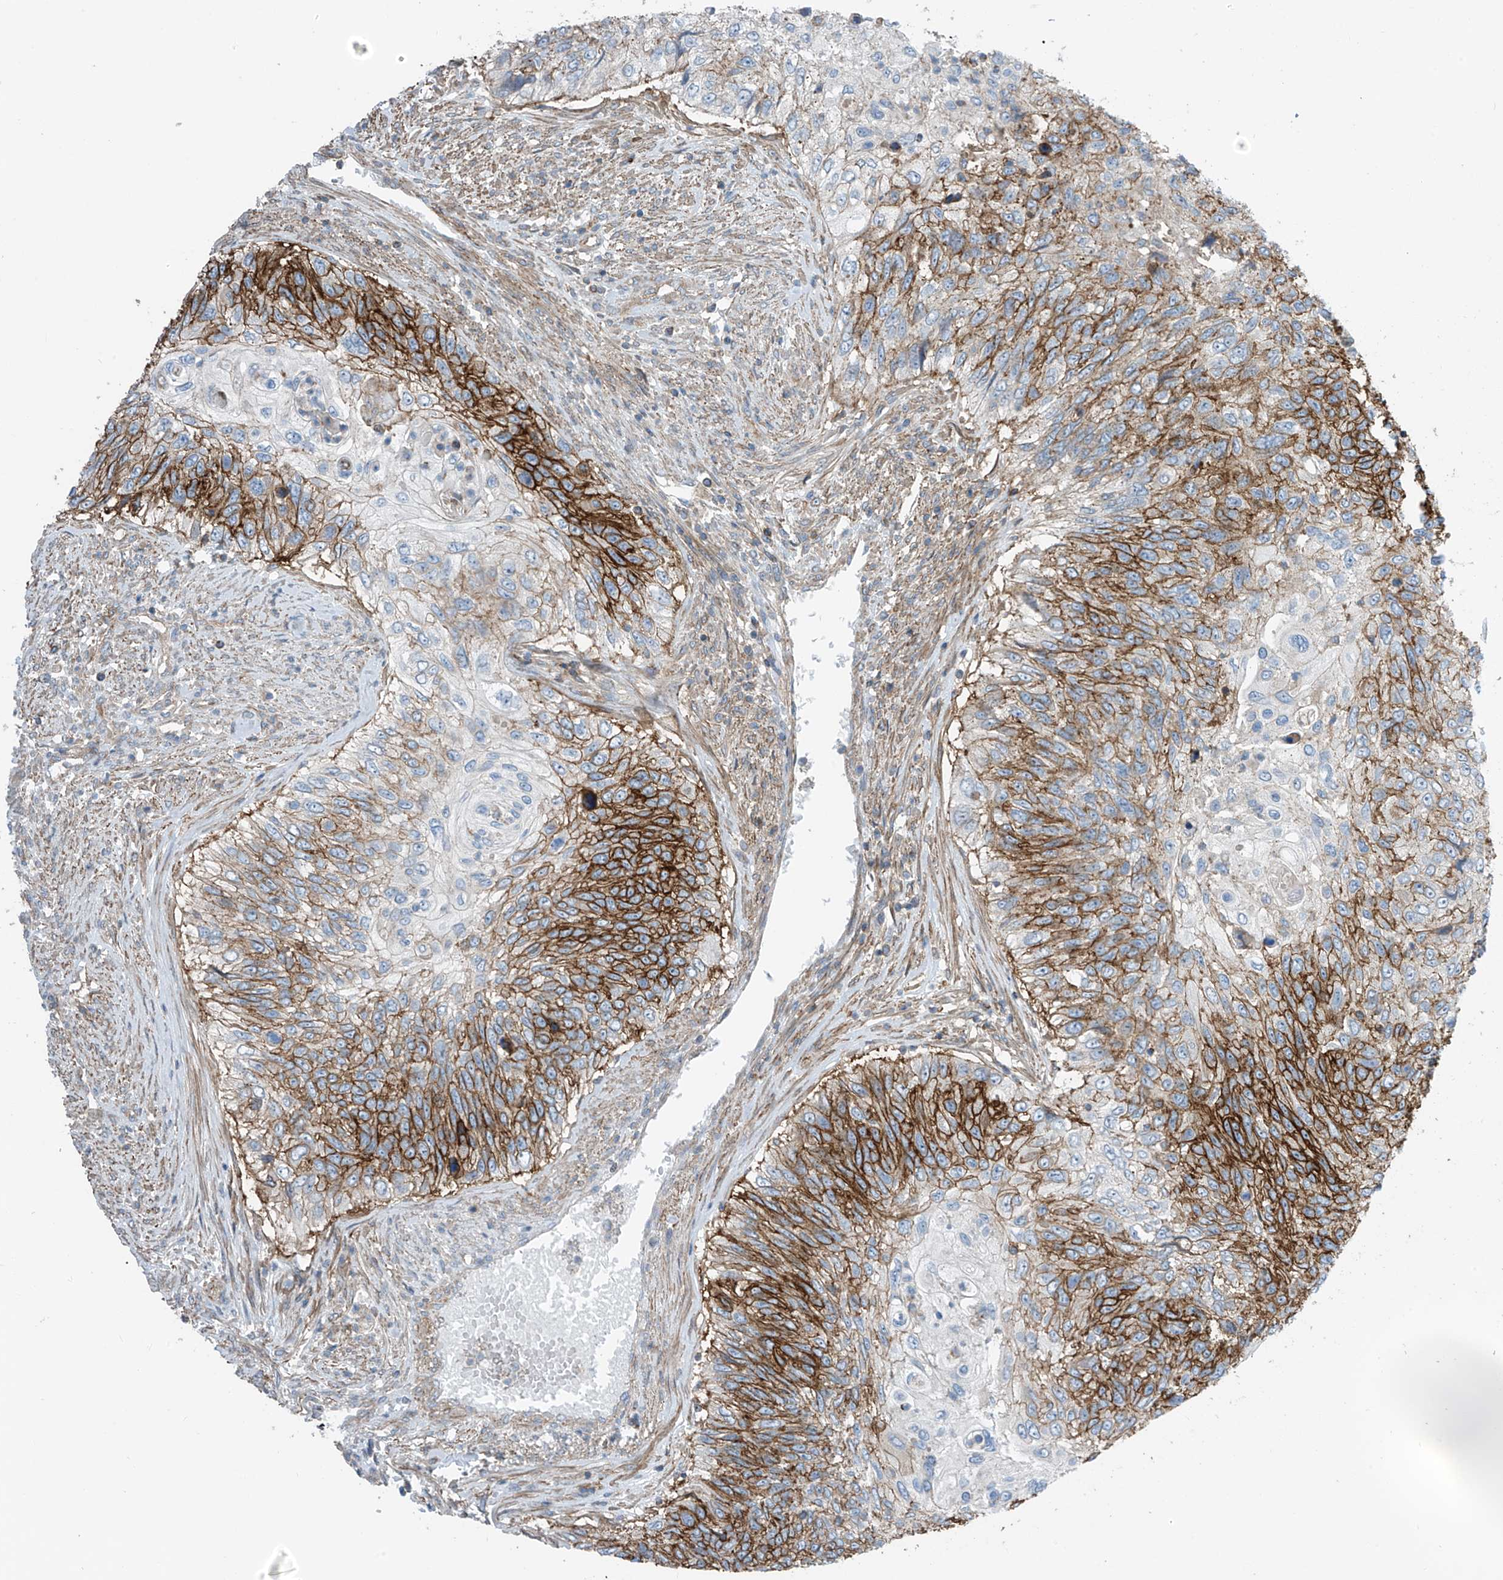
{"staining": {"intensity": "strong", "quantity": "25%-75%", "location": "cytoplasmic/membranous"}, "tissue": "urothelial cancer", "cell_type": "Tumor cells", "image_type": "cancer", "snomed": [{"axis": "morphology", "description": "Urothelial carcinoma, High grade"}, {"axis": "topography", "description": "Urinary bladder"}], "caption": "Protein staining of urothelial cancer tissue exhibits strong cytoplasmic/membranous staining in approximately 25%-75% of tumor cells. (DAB (3,3'-diaminobenzidine) IHC, brown staining for protein, blue staining for nuclei).", "gene": "SLC1A5", "patient": {"sex": "female", "age": 60}}